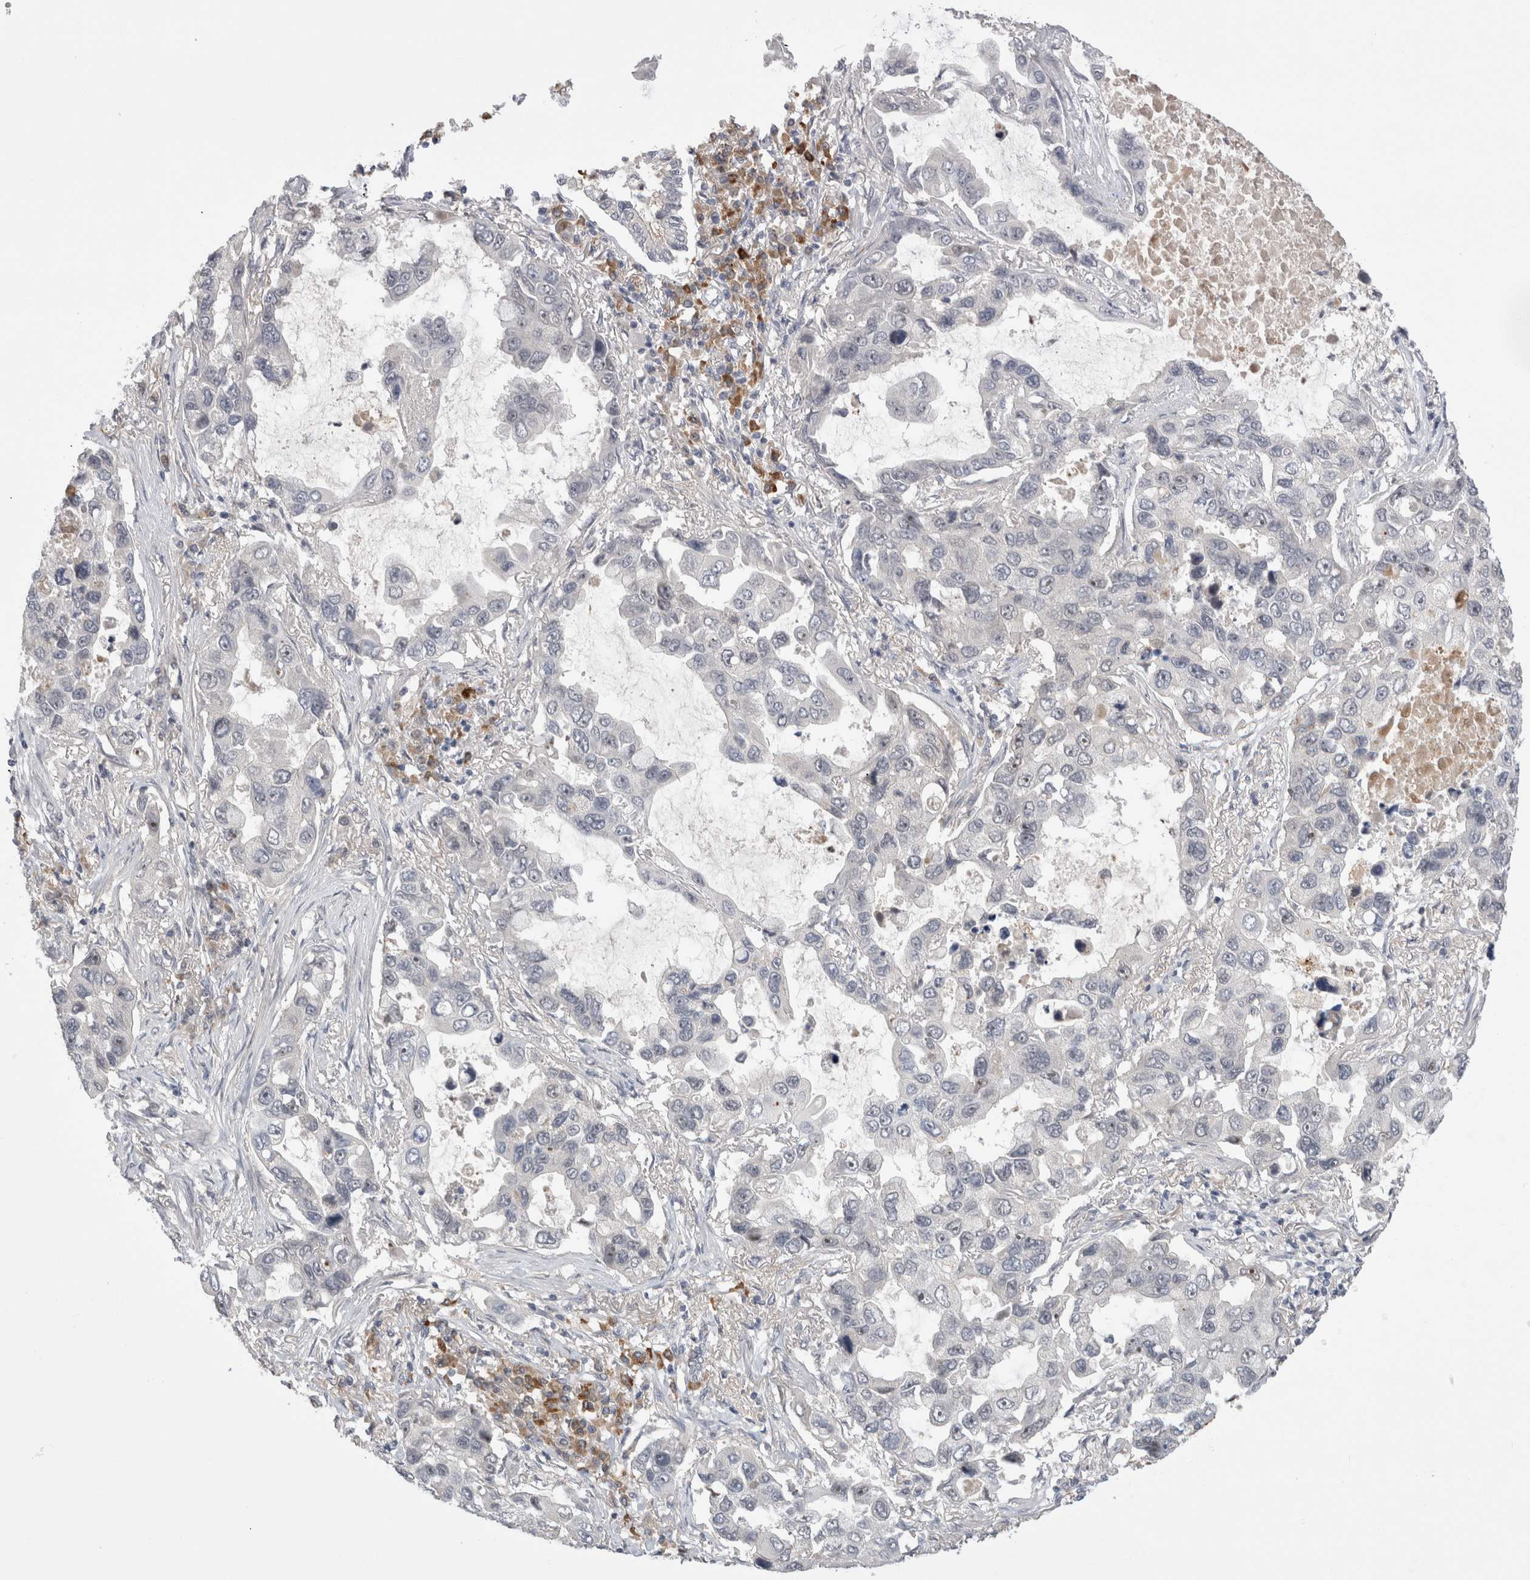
{"staining": {"intensity": "negative", "quantity": "none", "location": "none"}, "tissue": "lung cancer", "cell_type": "Tumor cells", "image_type": "cancer", "snomed": [{"axis": "morphology", "description": "Adenocarcinoma, NOS"}, {"axis": "topography", "description": "Lung"}], "caption": "Adenocarcinoma (lung) stained for a protein using immunohistochemistry (IHC) shows no expression tumor cells.", "gene": "ZNF24", "patient": {"sex": "male", "age": 64}}